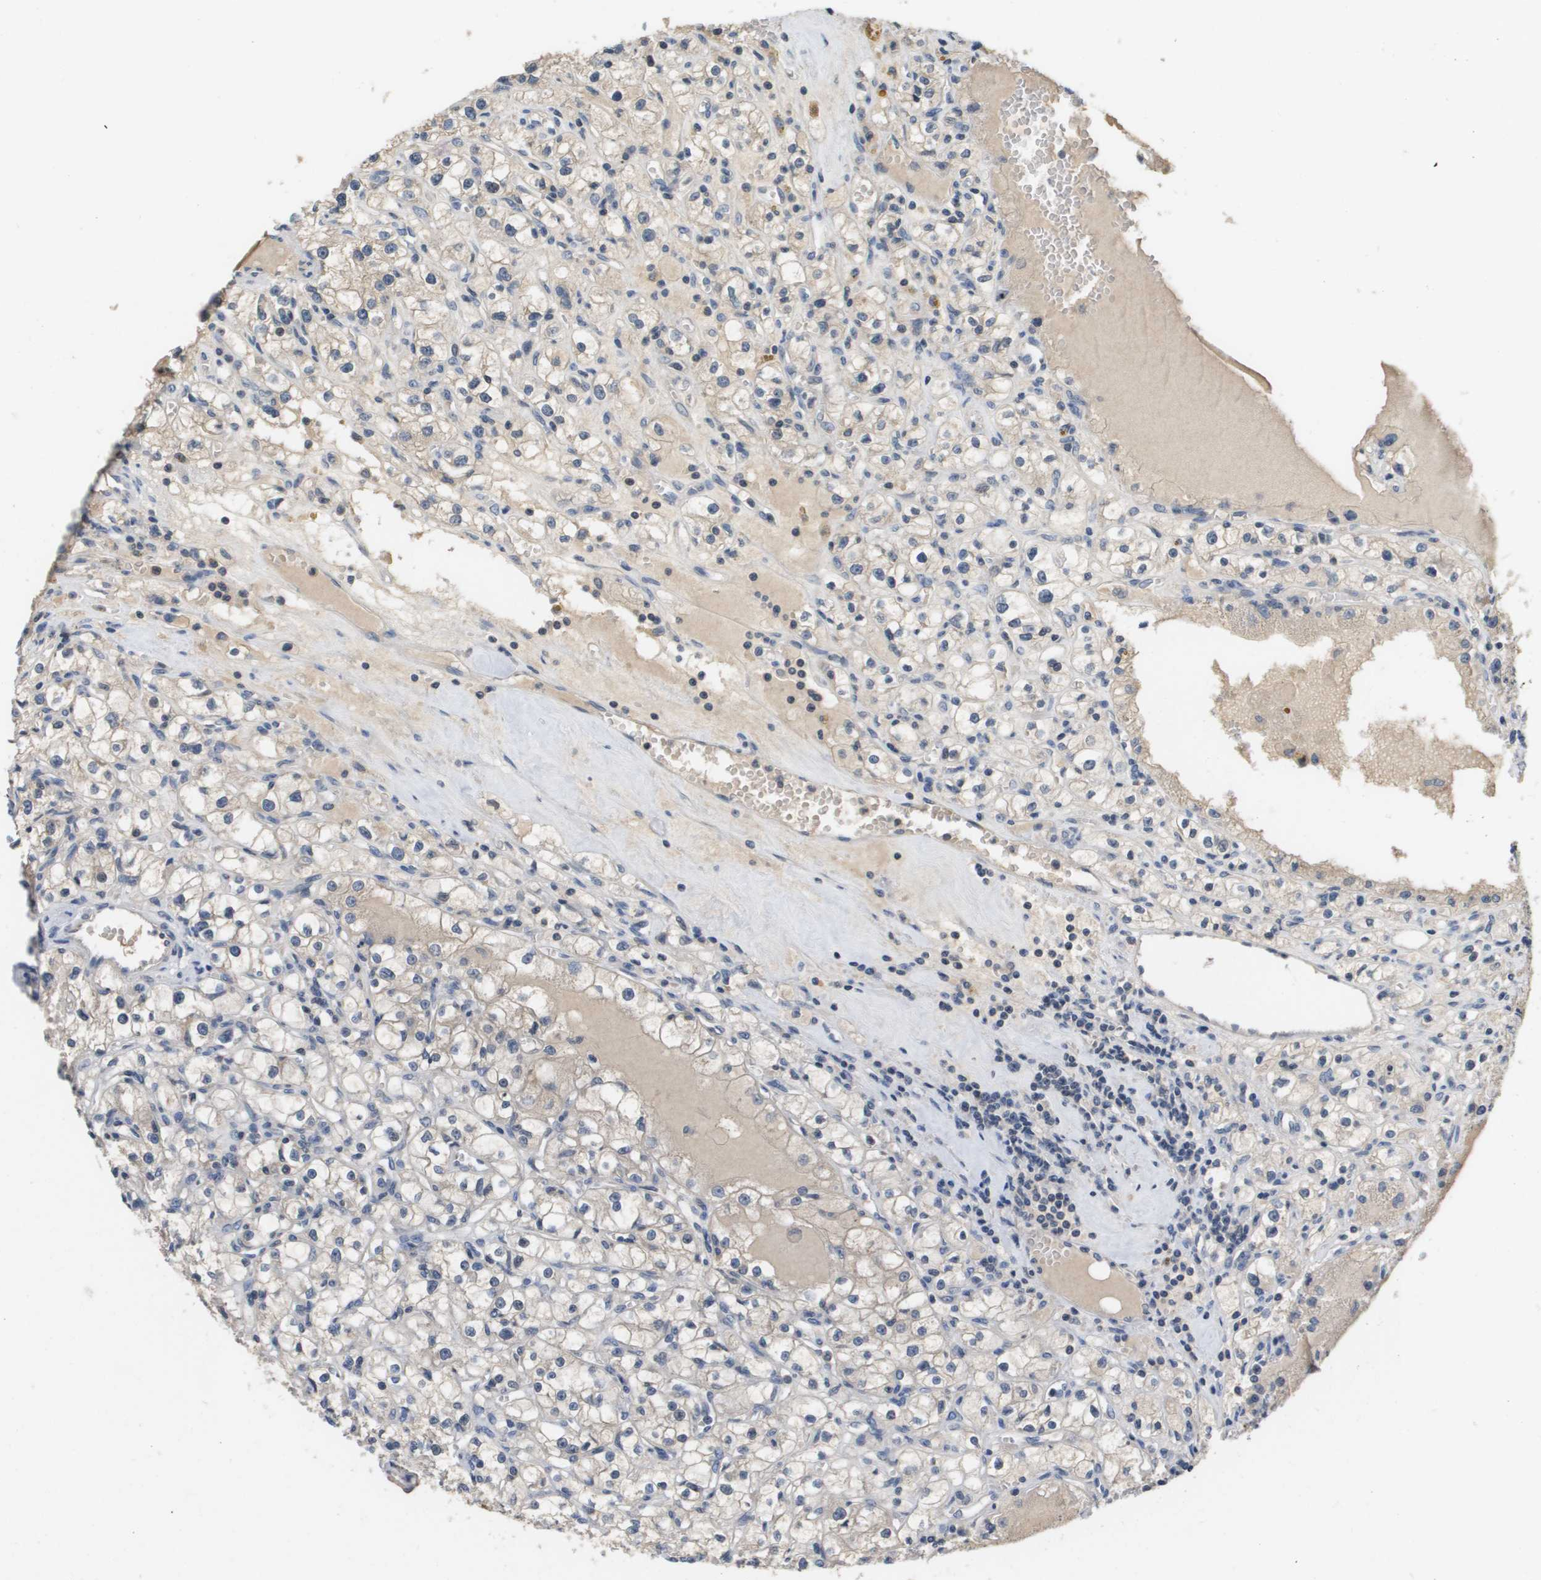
{"staining": {"intensity": "negative", "quantity": "none", "location": "none"}, "tissue": "renal cancer", "cell_type": "Tumor cells", "image_type": "cancer", "snomed": [{"axis": "morphology", "description": "Adenocarcinoma, NOS"}, {"axis": "topography", "description": "Kidney"}], "caption": "Tumor cells show no significant protein staining in adenocarcinoma (renal).", "gene": "CAPN11", "patient": {"sex": "male", "age": 56}}